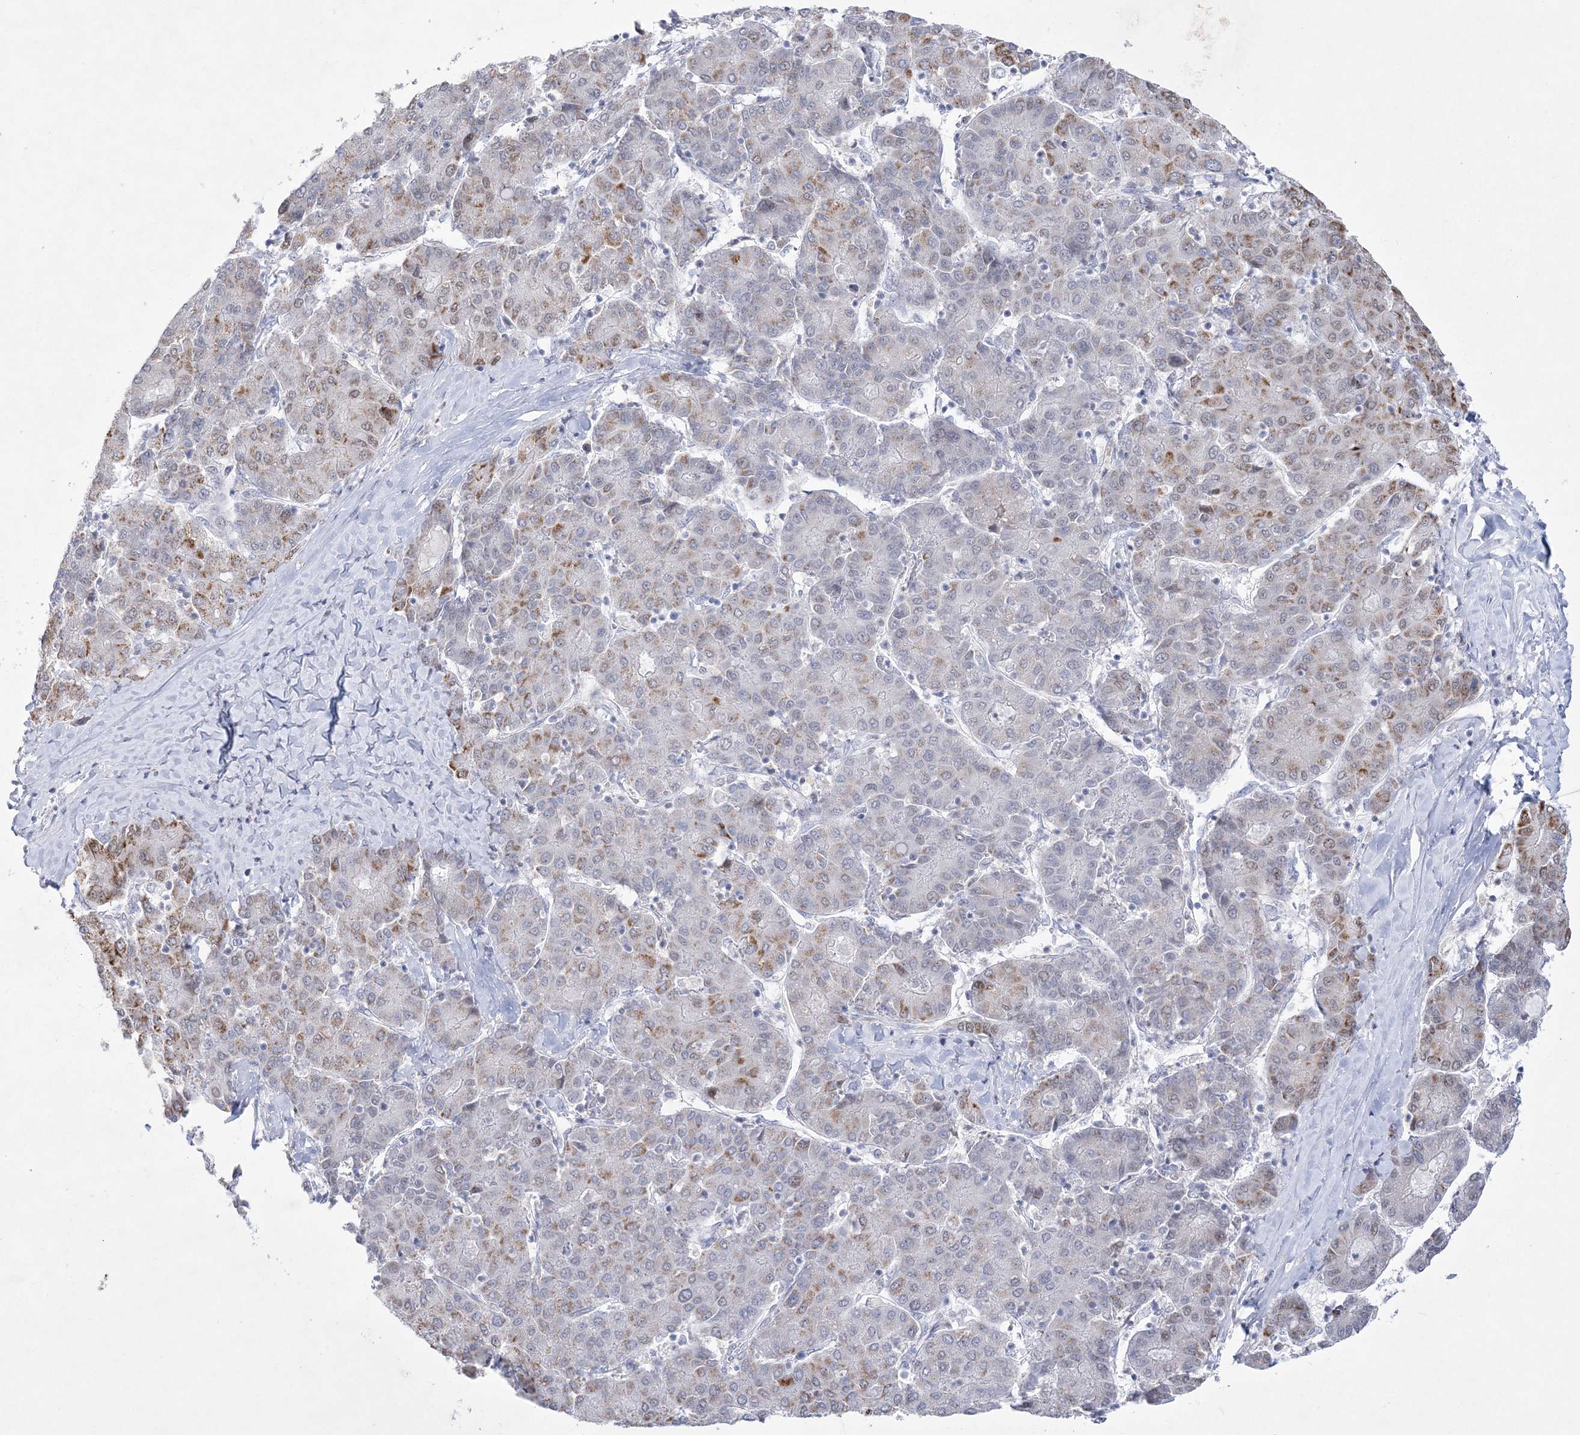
{"staining": {"intensity": "moderate", "quantity": "<25%", "location": "cytoplasmic/membranous"}, "tissue": "liver cancer", "cell_type": "Tumor cells", "image_type": "cancer", "snomed": [{"axis": "morphology", "description": "Carcinoma, Hepatocellular, NOS"}, {"axis": "topography", "description": "Liver"}], "caption": "Hepatocellular carcinoma (liver) stained for a protein (brown) exhibits moderate cytoplasmic/membranous positive positivity in about <25% of tumor cells.", "gene": "WDR27", "patient": {"sex": "male", "age": 65}}